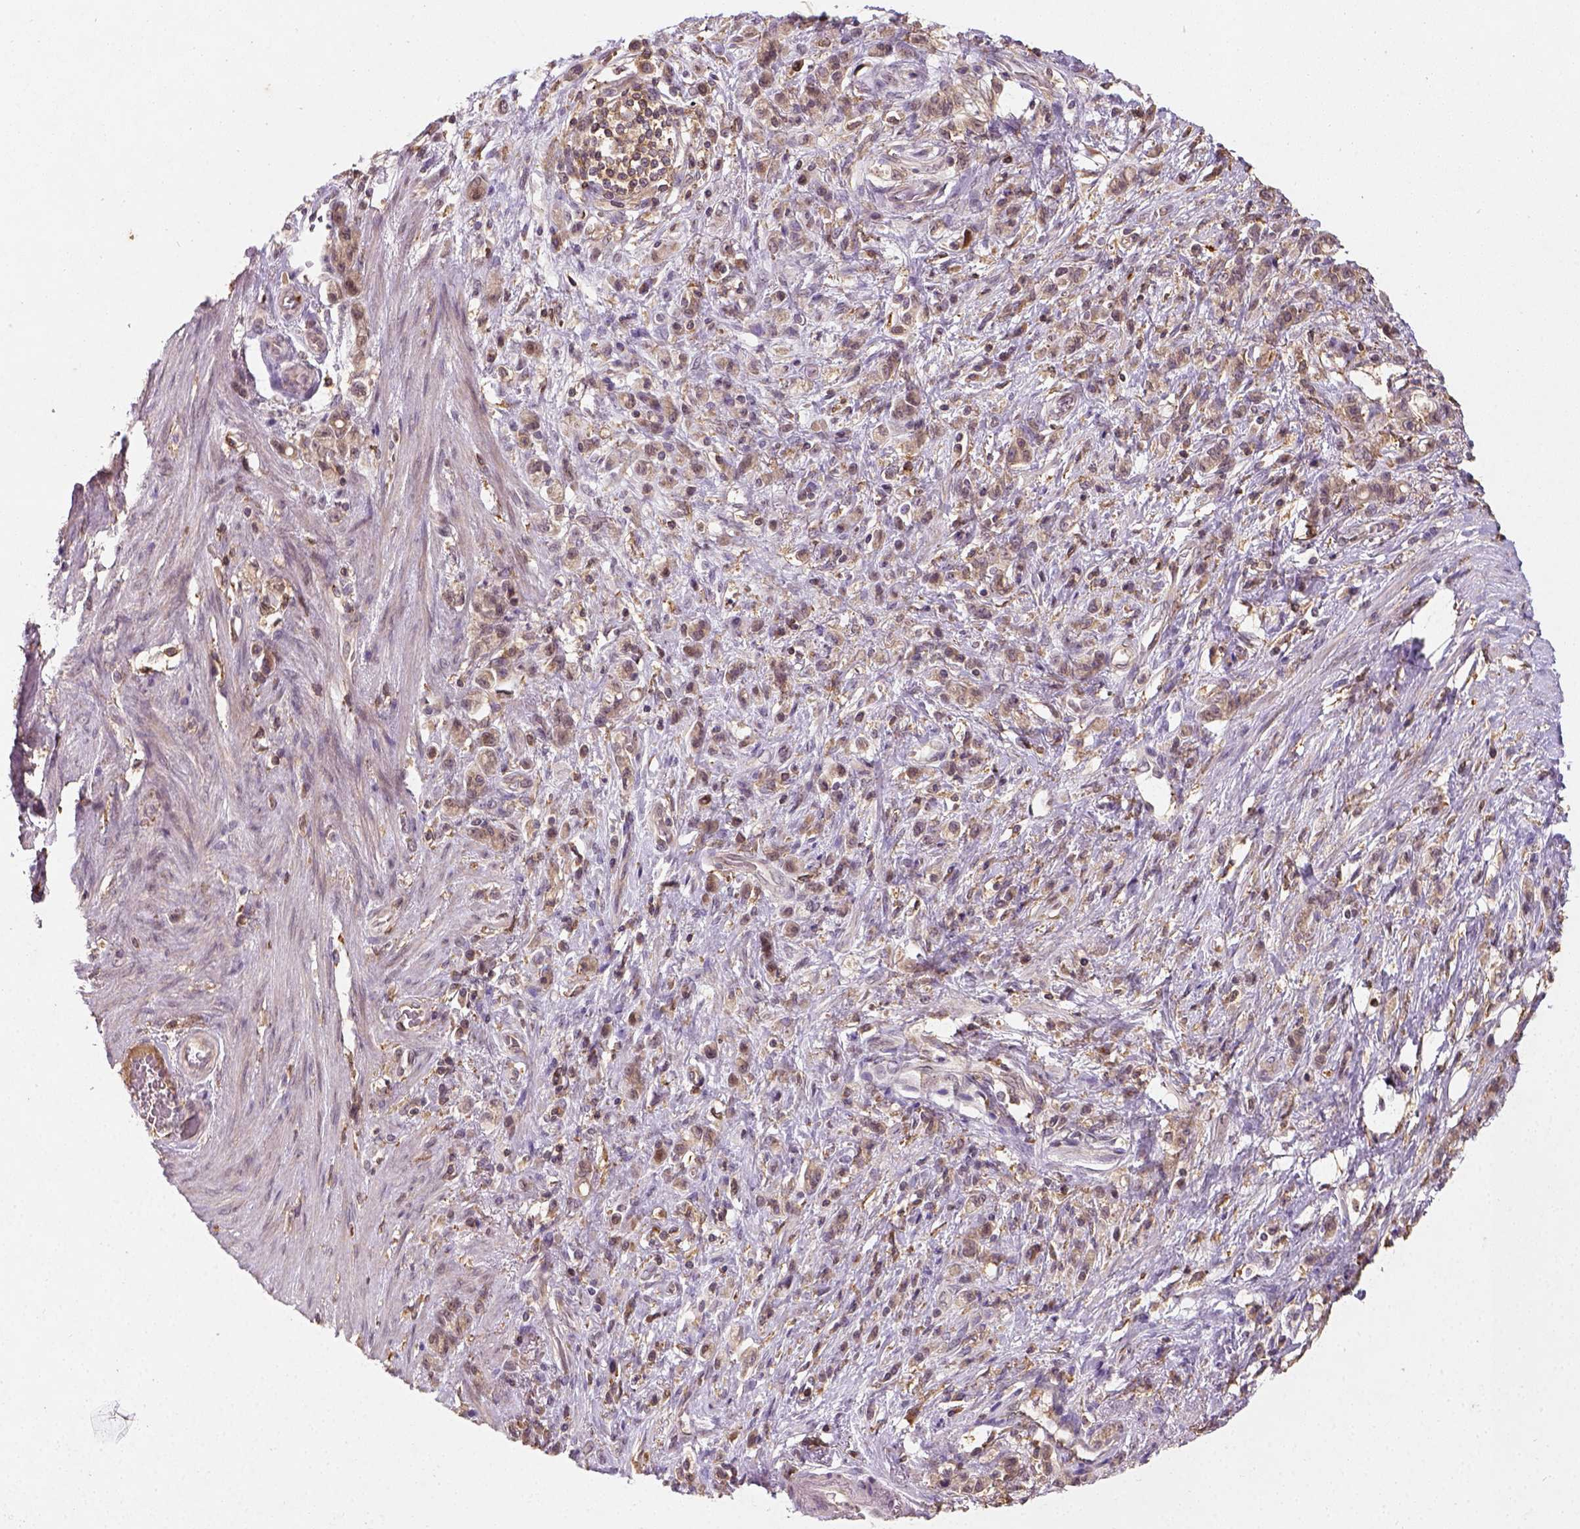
{"staining": {"intensity": "weak", "quantity": ">75%", "location": "cytoplasmic/membranous"}, "tissue": "stomach cancer", "cell_type": "Tumor cells", "image_type": "cancer", "snomed": [{"axis": "morphology", "description": "Adenocarcinoma, NOS"}, {"axis": "topography", "description": "Stomach"}], "caption": "Immunohistochemistry micrograph of neoplastic tissue: stomach cancer (adenocarcinoma) stained using immunohistochemistry (IHC) displays low levels of weak protein expression localized specifically in the cytoplasmic/membranous of tumor cells, appearing as a cytoplasmic/membranous brown color.", "gene": "CAMKK1", "patient": {"sex": "male", "age": 77}}